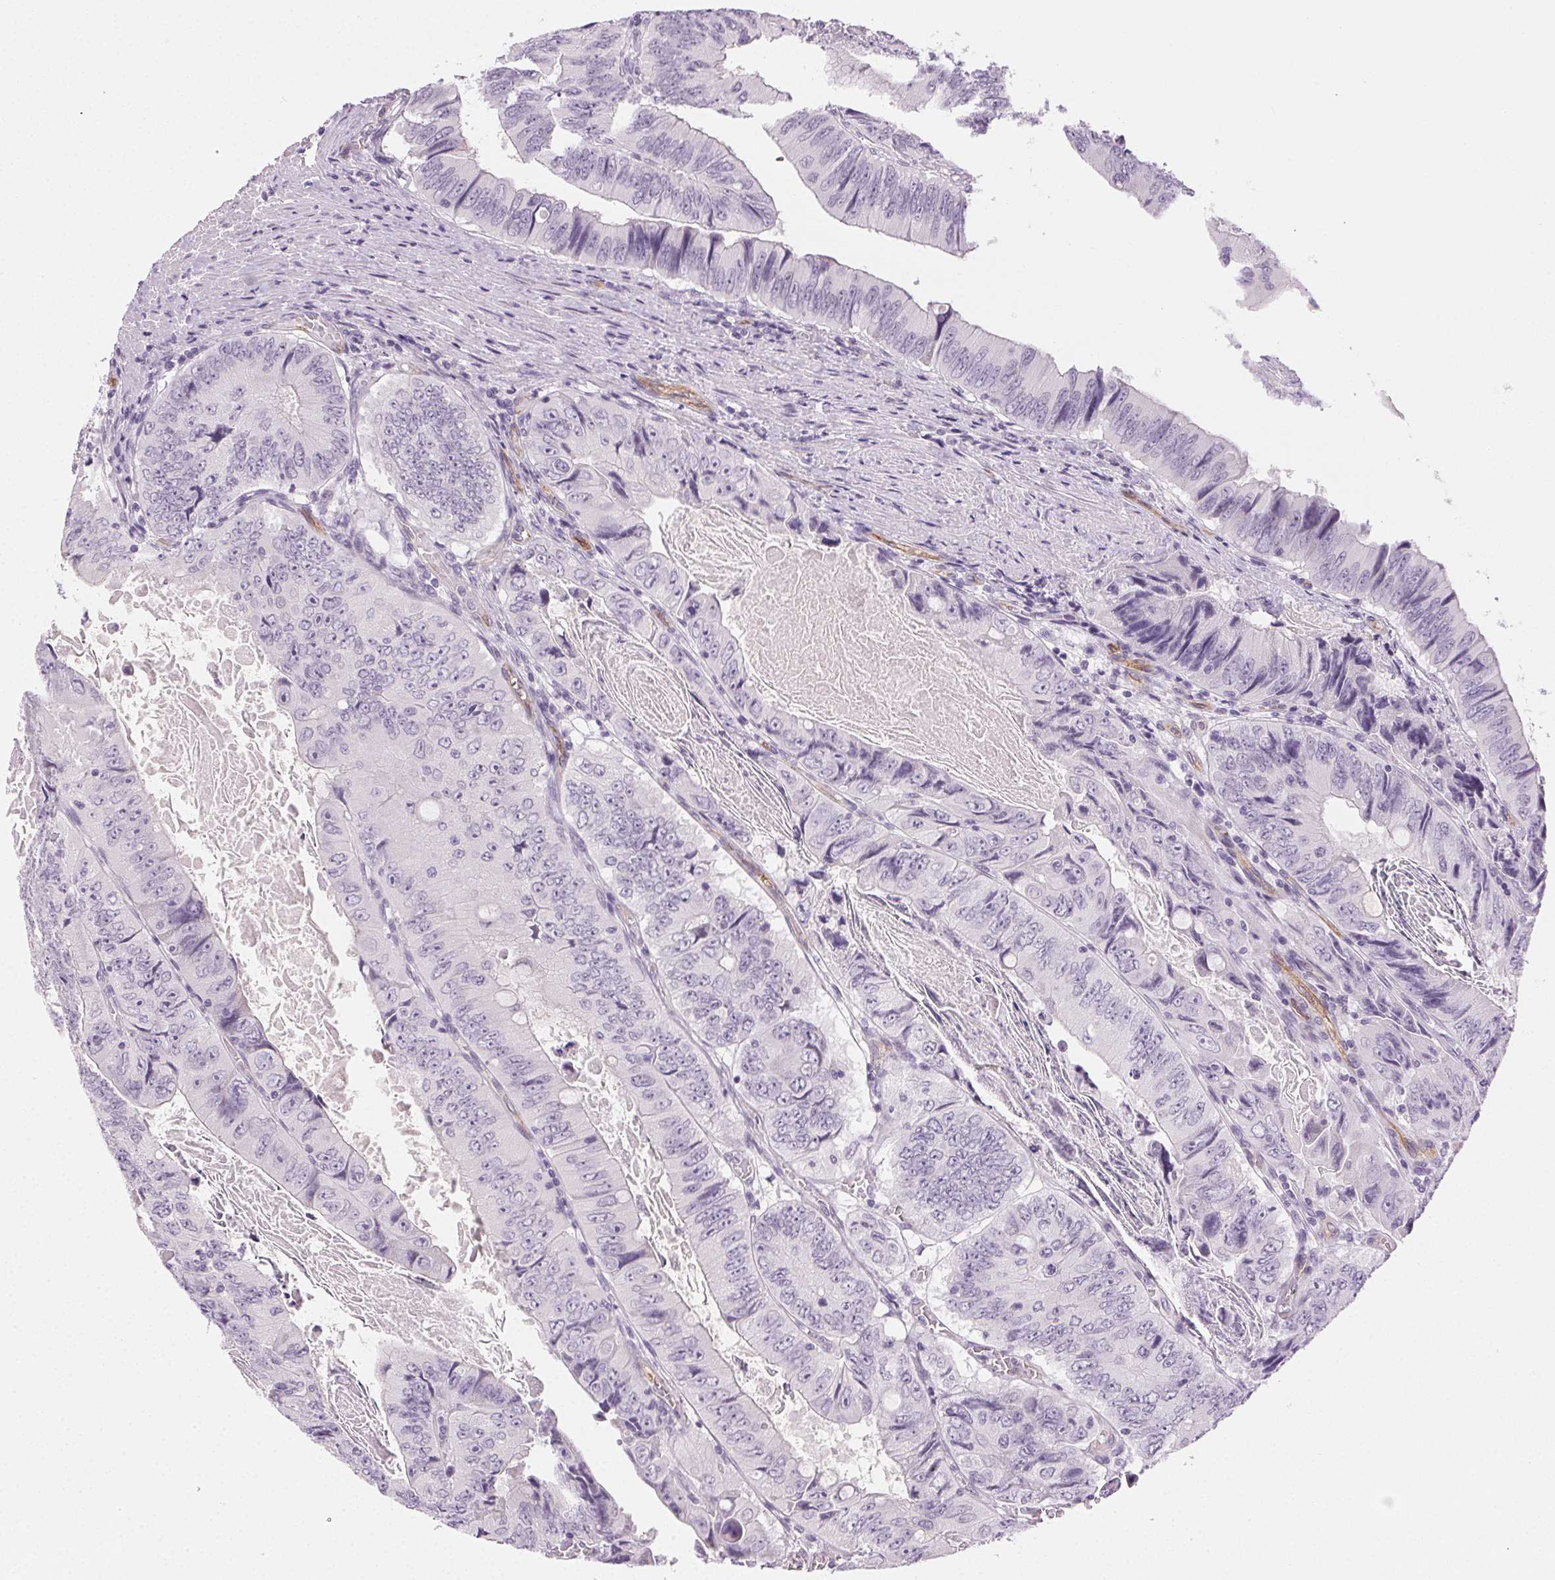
{"staining": {"intensity": "negative", "quantity": "none", "location": "none"}, "tissue": "colorectal cancer", "cell_type": "Tumor cells", "image_type": "cancer", "snomed": [{"axis": "morphology", "description": "Adenocarcinoma, NOS"}, {"axis": "topography", "description": "Colon"}], "caption": "A micrograph of adenocarcinoma (colorectal) stained for a protein demonstrates no brown staining in tumor cells. Brightfield microscopy of IHC stained with DAB (brown) and hematoxylin (blue), captured at high magnification.", "gene": "AIF1L", "patient": {"sex": "female", "age": 84}}